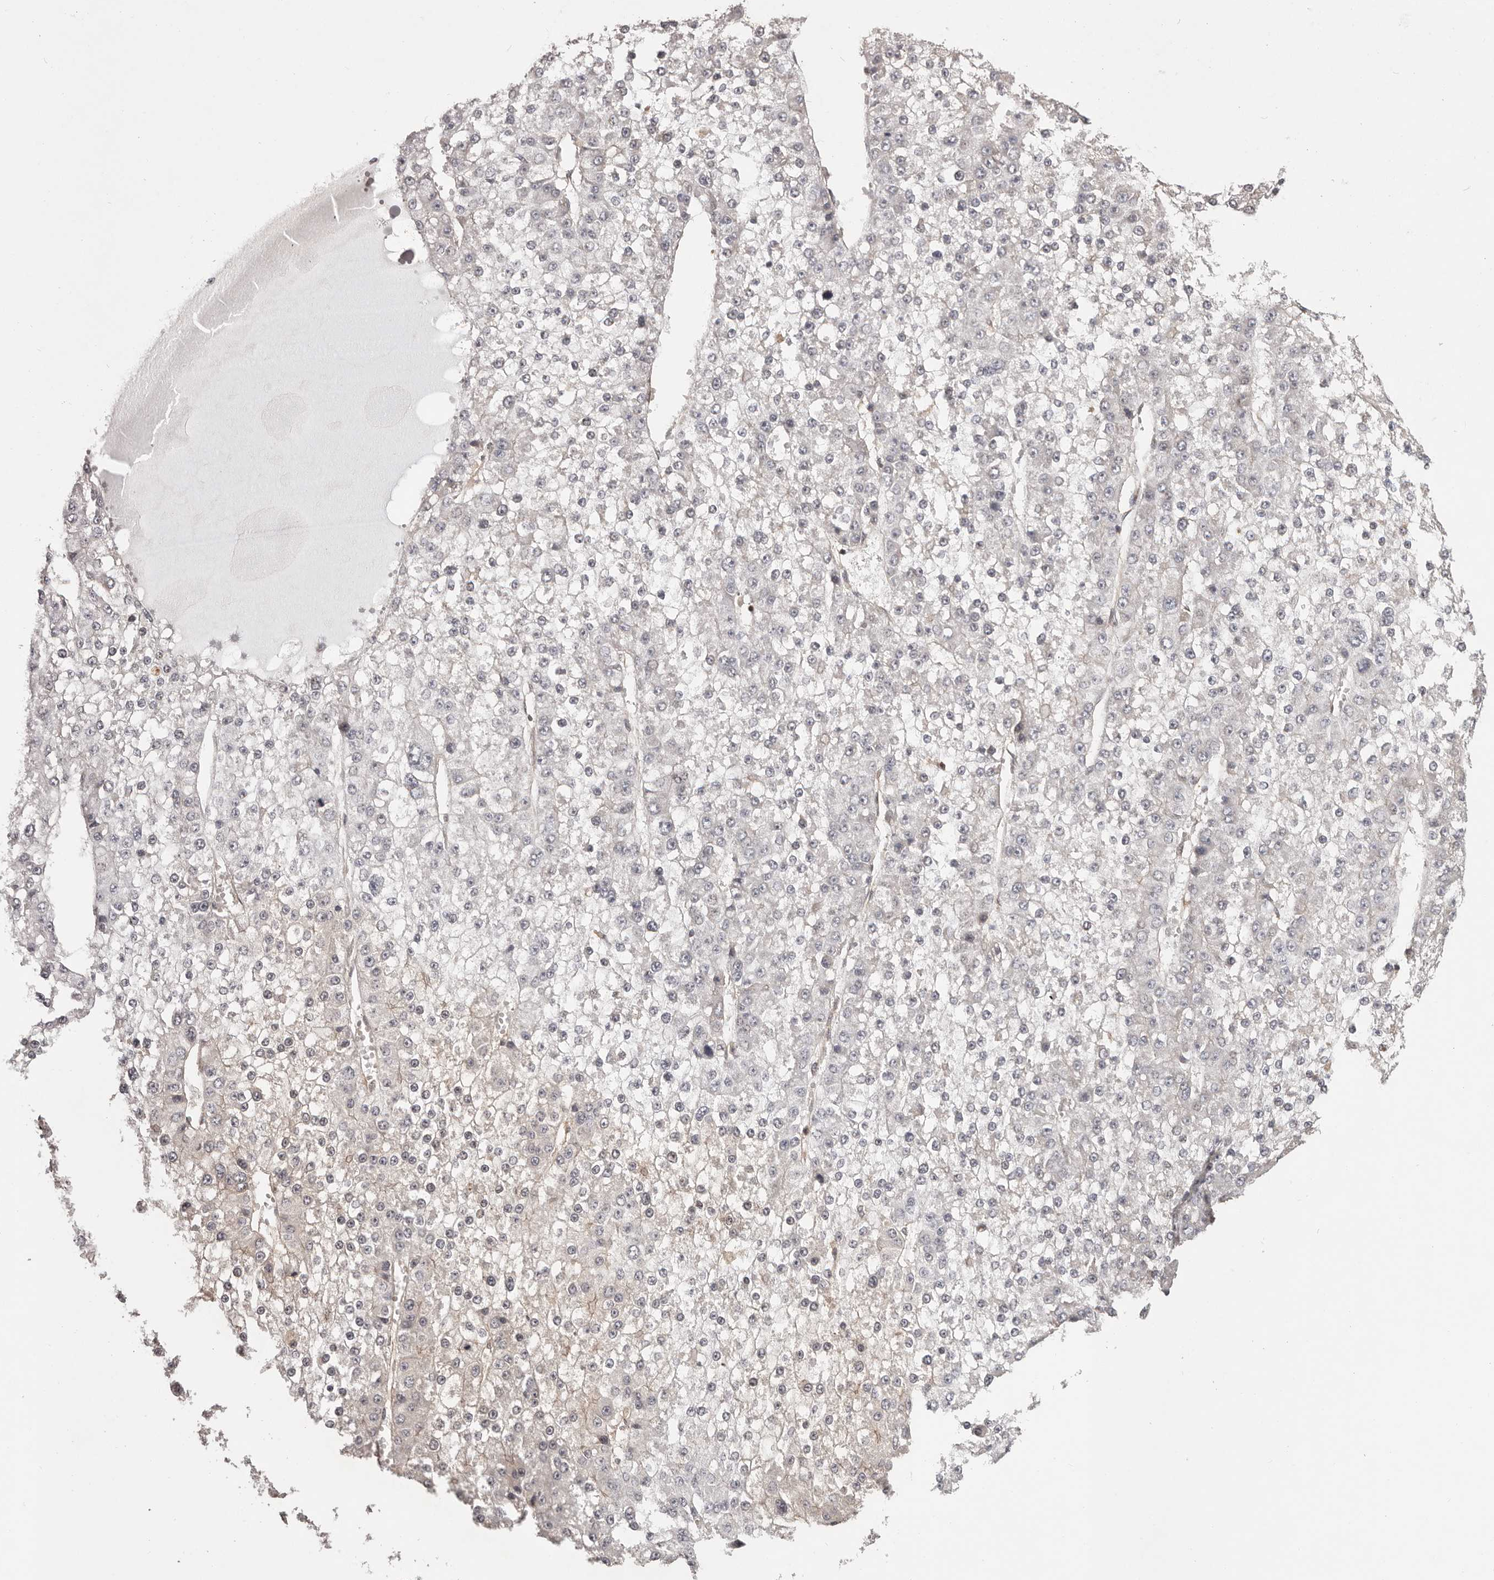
{"staining": {"intensity": "negative", "quantity": "none", "location": "none"}, "tissue": "liver cancer", "cell_type": "Tumor cells", "image_type": "cancer", "snomed": [{"axis": "morphology", "description": "Carcinoma, Hepatocellular, NOS"}, {"axis": "topography", "description": "Liver"}], "caption": "The photomicrograph demonstrates no significant staining in tumor cells of liver cancer (hepatocellular carcinoma).", "gene": "NFKBIA", "patient": {"sex": "female", "age": 73}}